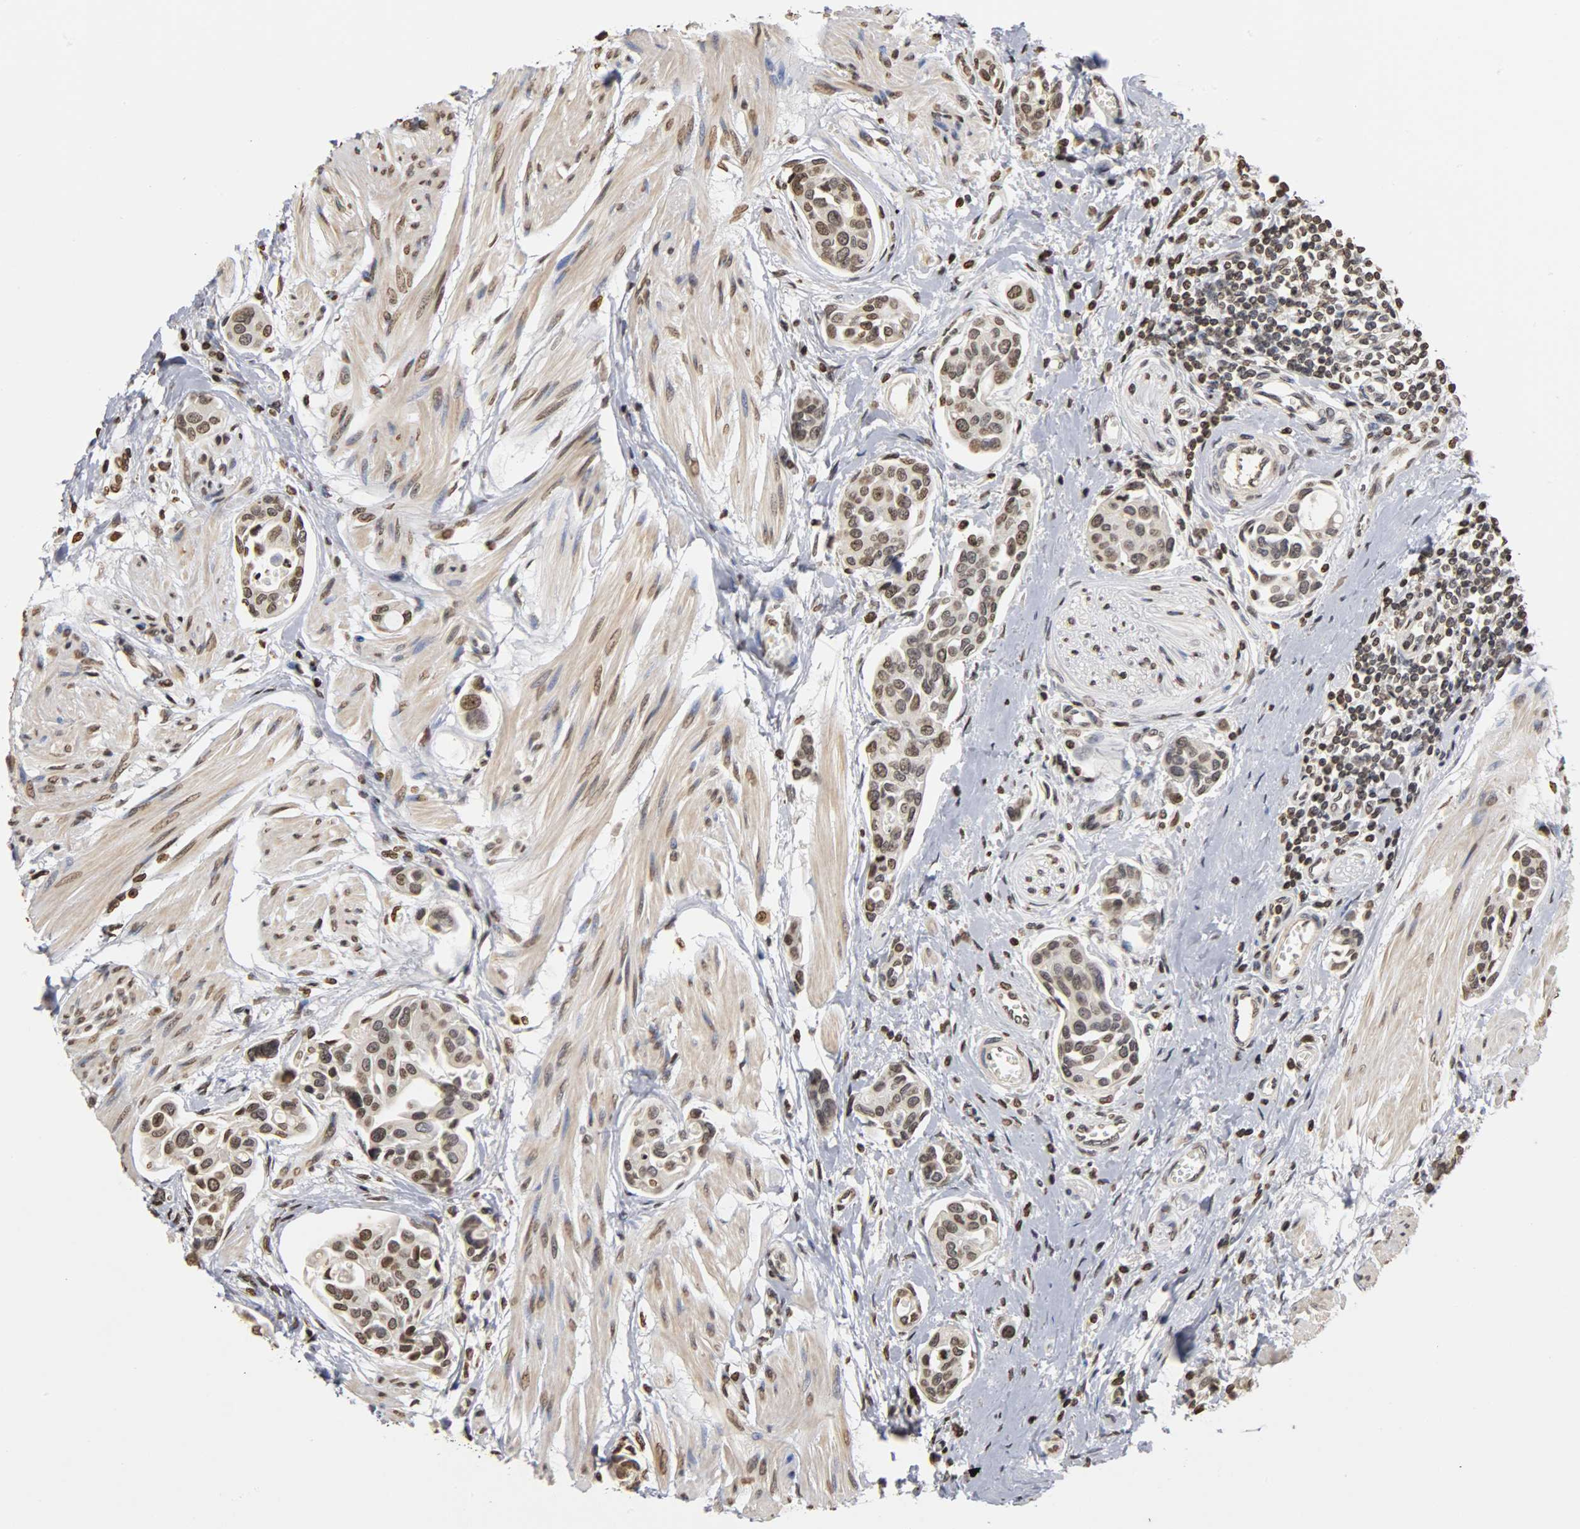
{"staining": {"intensity": "moderate", "quantity": "25%-75%", "location": "nuclear"}, "tissue": "urothelial cancer", "cell_type": "Tumor cells", "image_type": "cancer", "snomed": [{"axis": "morphology", "description": "Urothelial carcinoma, High grade"}, {"axis": "topography", "description": "Urinary bladder"}], "caption": "High-power microscopy captured an immunohistochemistry (IHC) image of urothelial cancer, revealing moderate nuclear expression in about 25%-75% of tumor cells. The protein is stained brown, and the nuclei are stained in blue (DAB (3,3'-diaminobenzidine) IHC with brightfield microscopy, high magnification).", "gene": "ERCC2", "patient": {"sex": "male", "age": 78}}